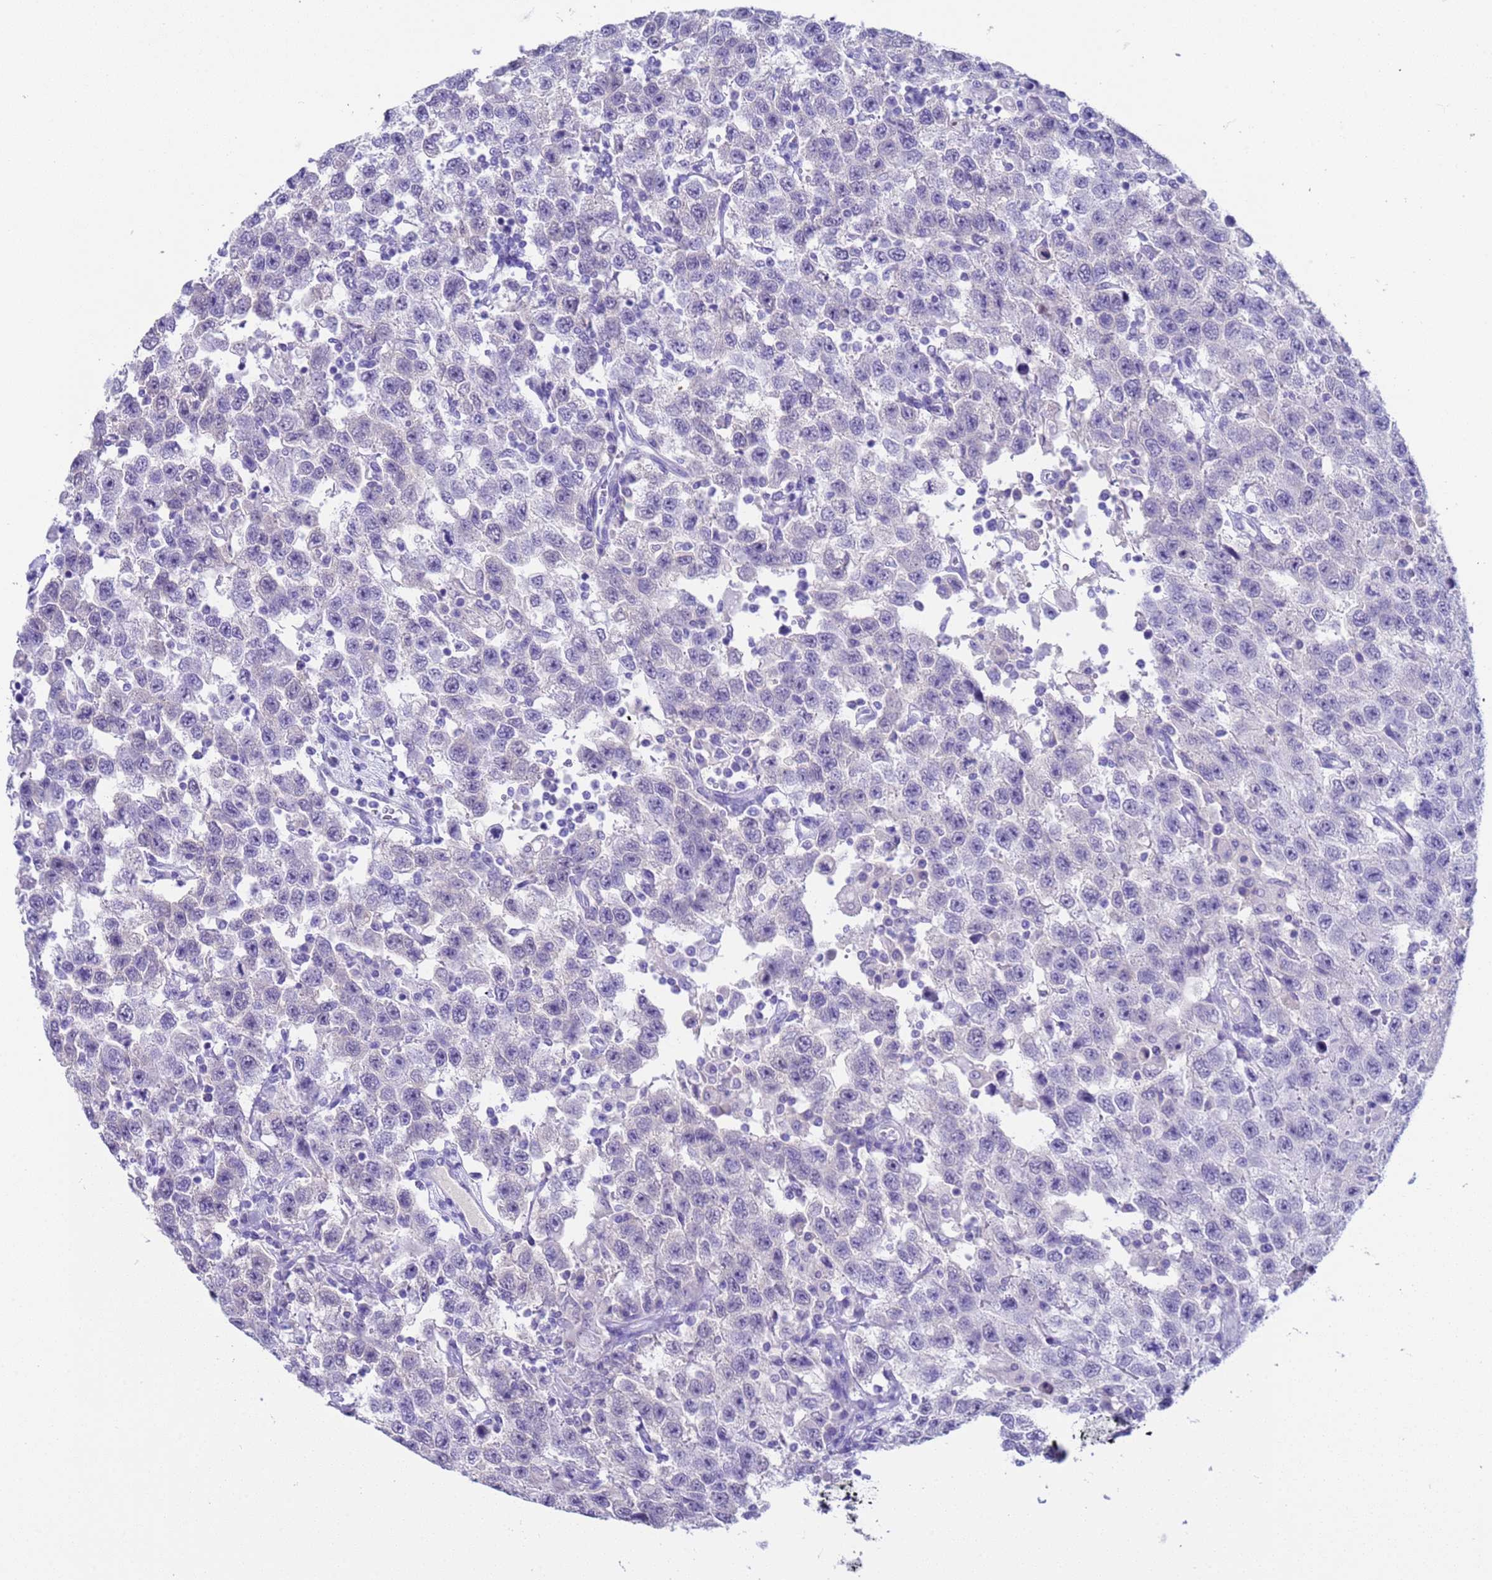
{"staining": {"intensity": "negative", "quantity": "none", "location": "none"}, "tissue": "testis cancer", "cell_type": "Tumor cells", "image_type": "cancer", "snomed": [{"axis": "morphology", "description": "Seminoma, NOS"}, {"axis": "topography", "description": "Testis"}], "caption": "DAB immunohistochemical staining of testis cancer demonstrates no significant expression in tumor cells.", "gene": "CKM", "patient": {"sex": "male", "age": 41}}